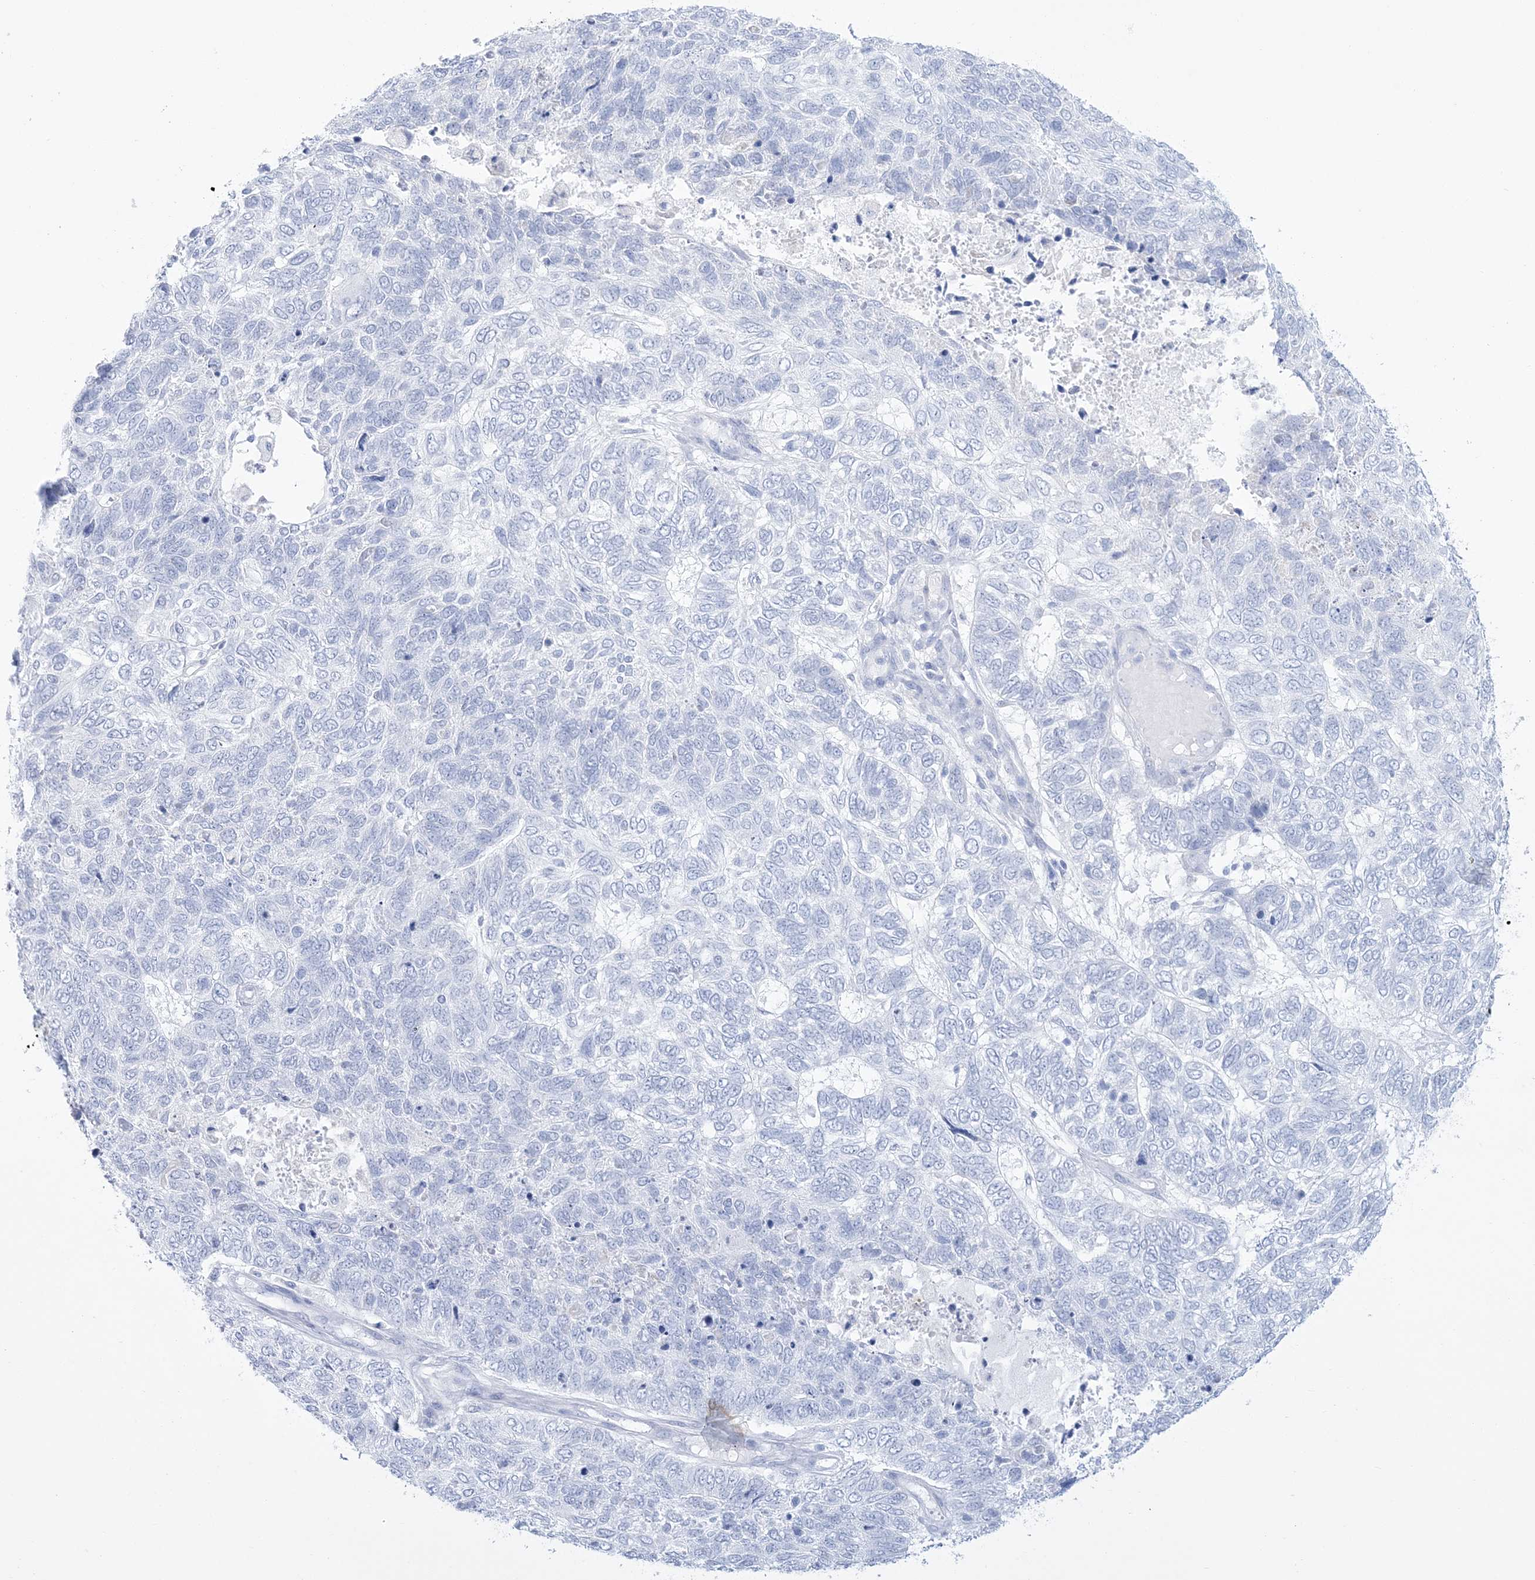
{"staining": {"intensity": "negative", "quantity": "none", "location": "none"}, "tissue": "skin cancer", "cell_type": "Tumor cells", "image_type": "cancer", "snomed": [{"axis": "morphology", "description": "Basal cell carcinoma"}, {"axis": "topography", "description": "Skin"}], "caption": "Human skin cancer (basal cell carcinoma) stained for a protein using immunohistochemistry (IHC) exhibits no staining in tumor cells.", "gene": "RBP2", "patient": {"sex": "female", "age": 65}}